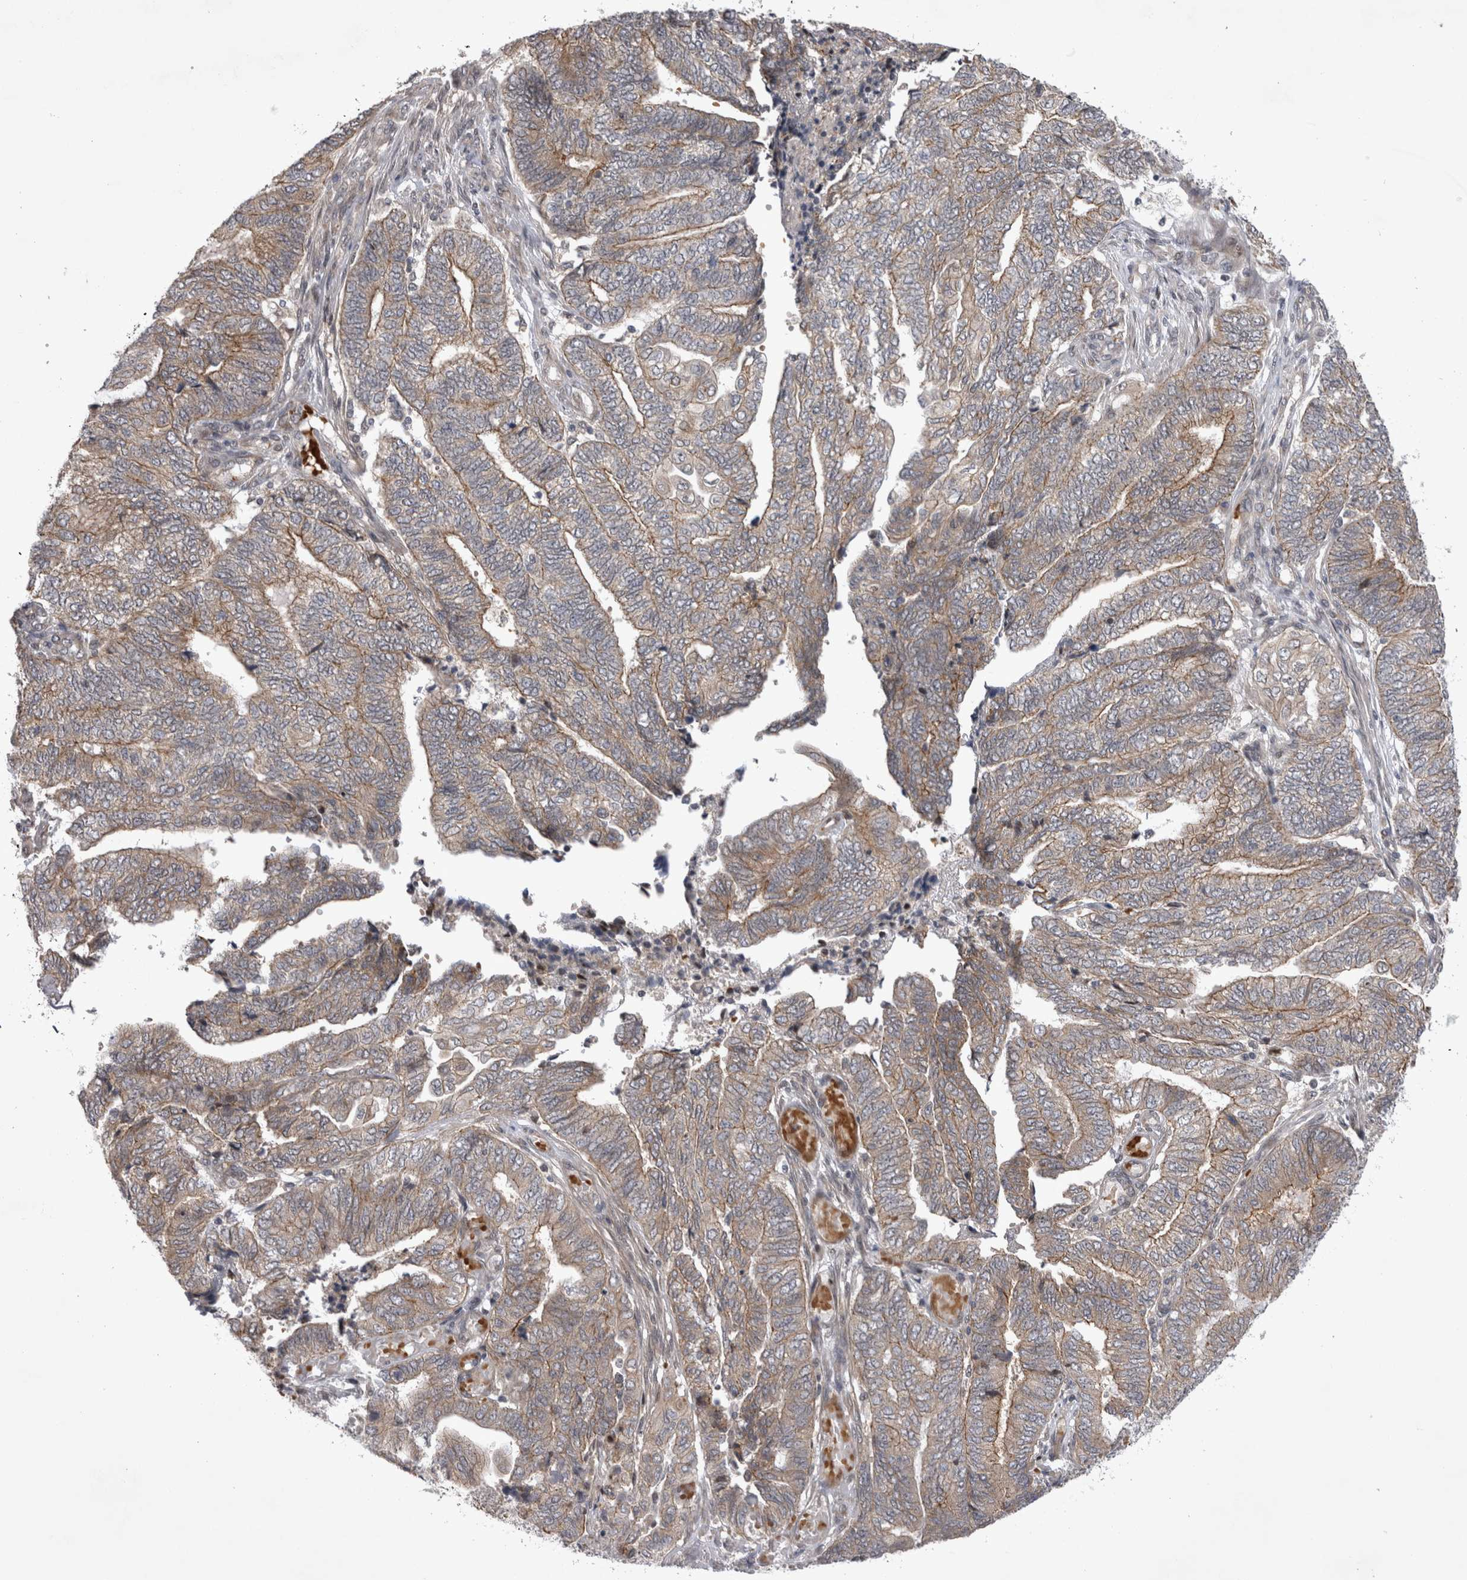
{"staining": {"intensity": "weak", "quantity": ">75%", "location": "cytoplasmic/membranous"}, "tissue": "endometrial cancer", "cell_type": "Tumor cells", "image_type": "cancer", "snomed": [{"axis": "morphology", "description": "Adenocarcinoma, NOS"}, {"axis": "topography", "description": "Uterus"}, {"axis": "topography", "description": "Endometrium"}], "caption": "Endometrial cancer was stained to show a protein in brown. There is low levels of weak cytoplasmic/membranous expression in about >75% of tumor cells.", "gene": "NENF", "patient": {"sex": "female", "age": 70}}